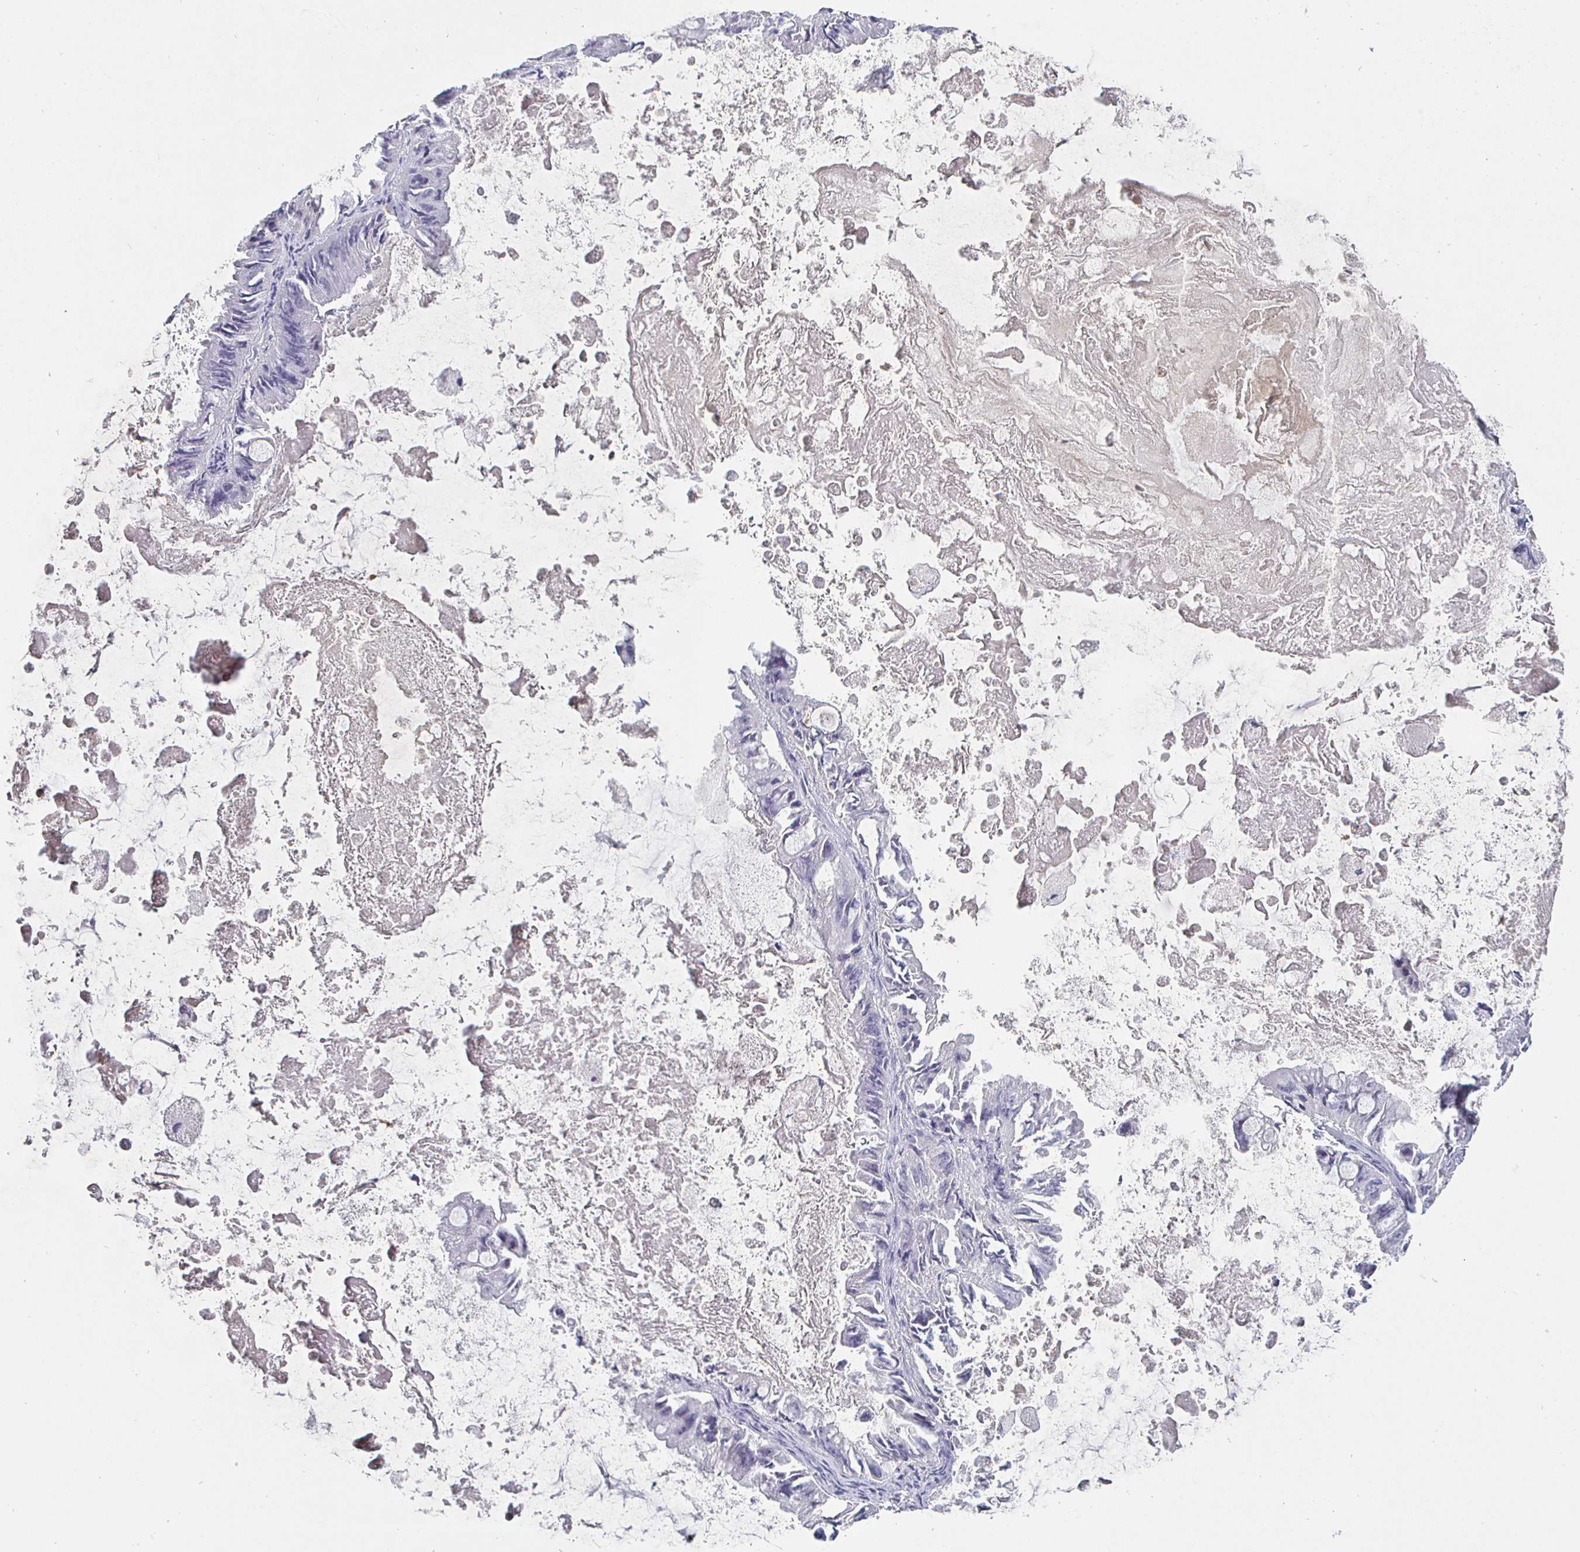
{"staining": {"intensity": "negative", "quantity": "none", "location": "none"}, "tissue": "ovarian cancer", "cell_type": "Tumor cells", "image_type": "cancer", "snomed": [{"axis": "morphology", "description": "Cystadenocarcinoma, mucinous, NOS"}, {"axis": "topography", "description": "Ovary"}], "caption": "Immunohistochemistry (IHC) photomicrograph of ovarian cancer stained for a protein (brown), which demonstrates no staining in tumor cells.", "gene": "ENPP1", "patient": {"sex": "female", "age": 61}}